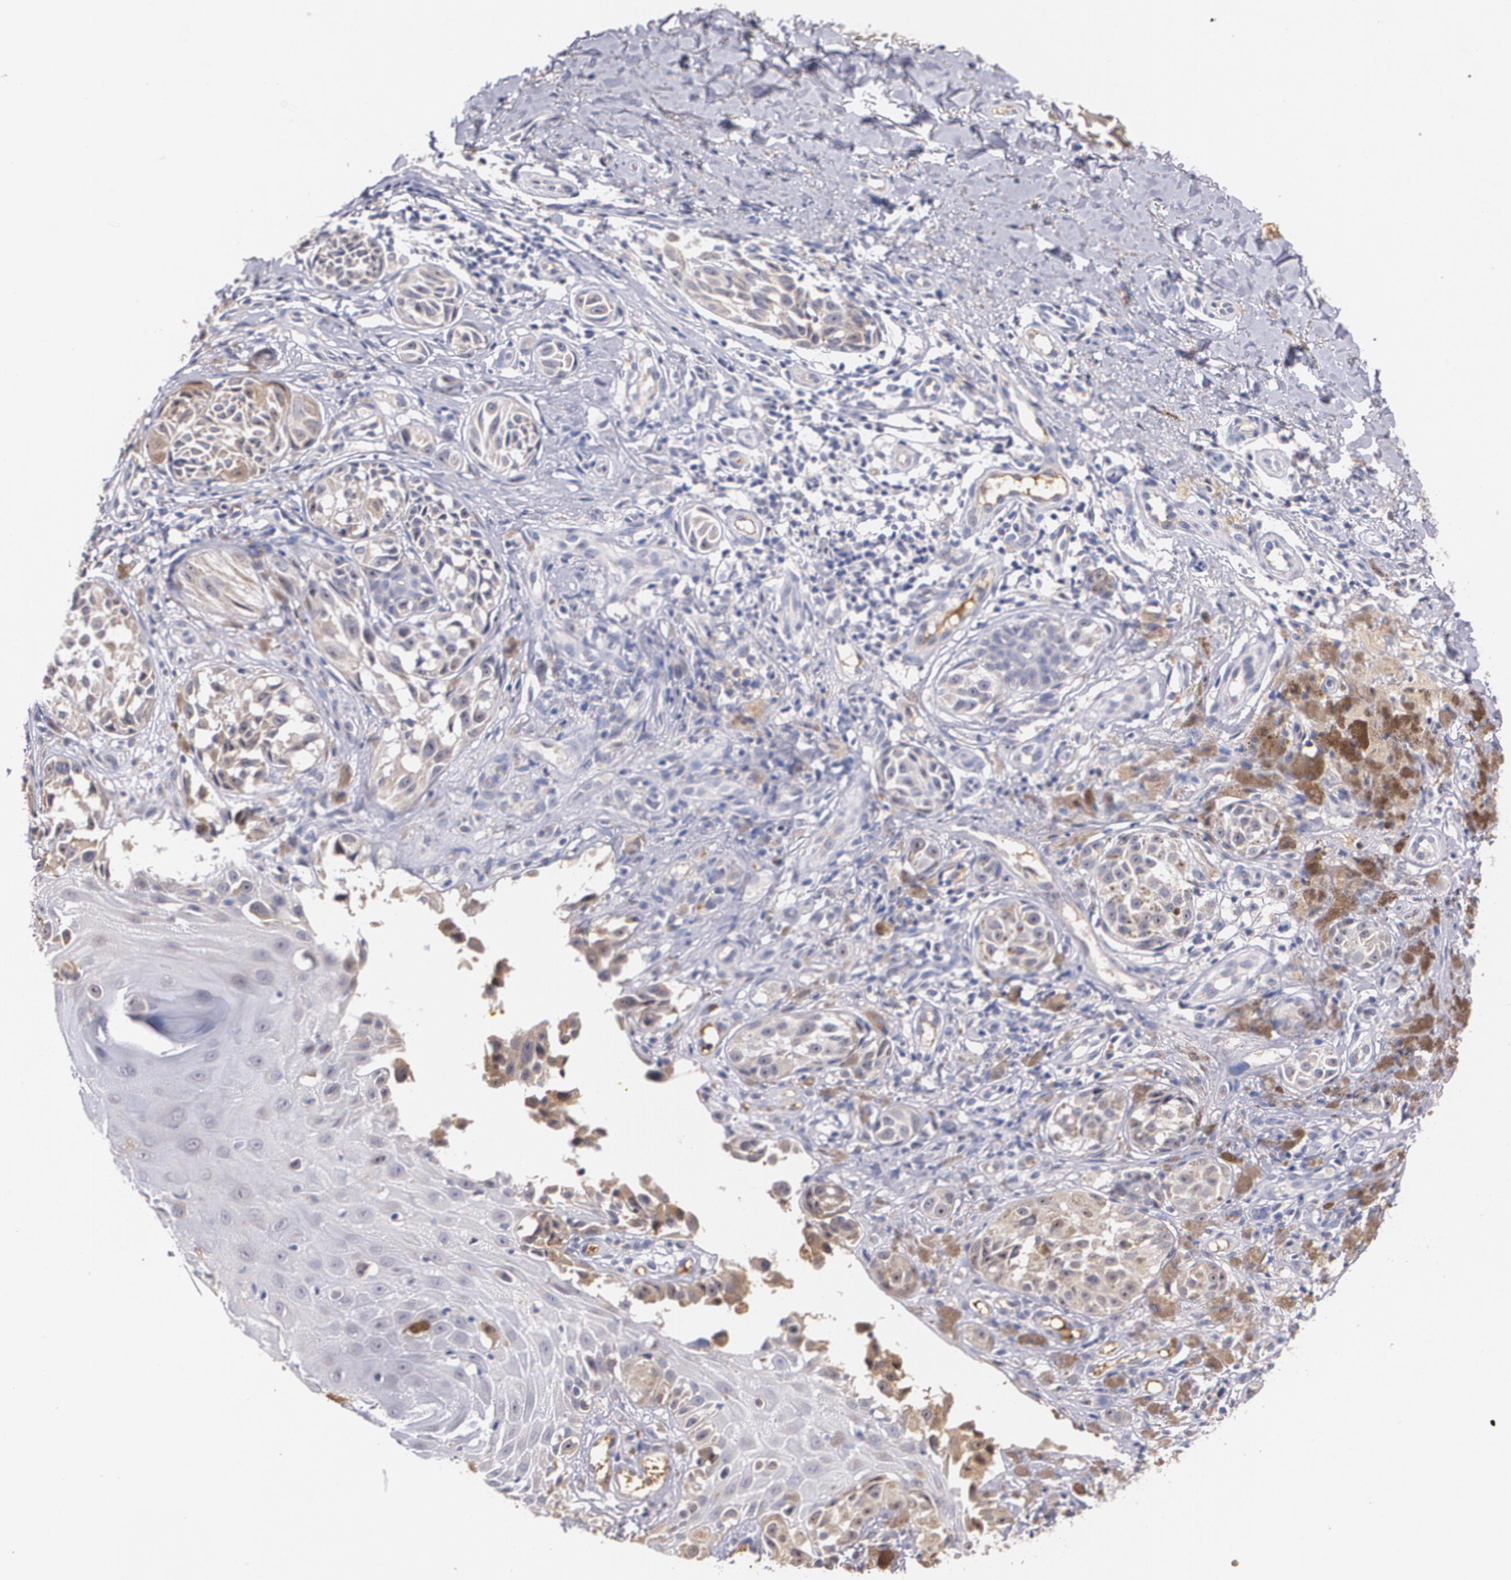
{"staining": {"intensity": "weak", "quantity": "<25%", "location": "cytoplasmic/membranous"}, "tissue": "melanoma", "cell_type": "Tumor cells", "image_type": "cancer", "snomed": [{"axis": "morphology", "description": "Malignant melanoma, NOS"}, {"axis": "topography", "description": "Skin"}], "caption": "Immunohistochemistry (IHC) of melanoma reveals no staining in tumor cells.", "gene": "AMBP", "patient": {"sex": "male", "age": 67}}